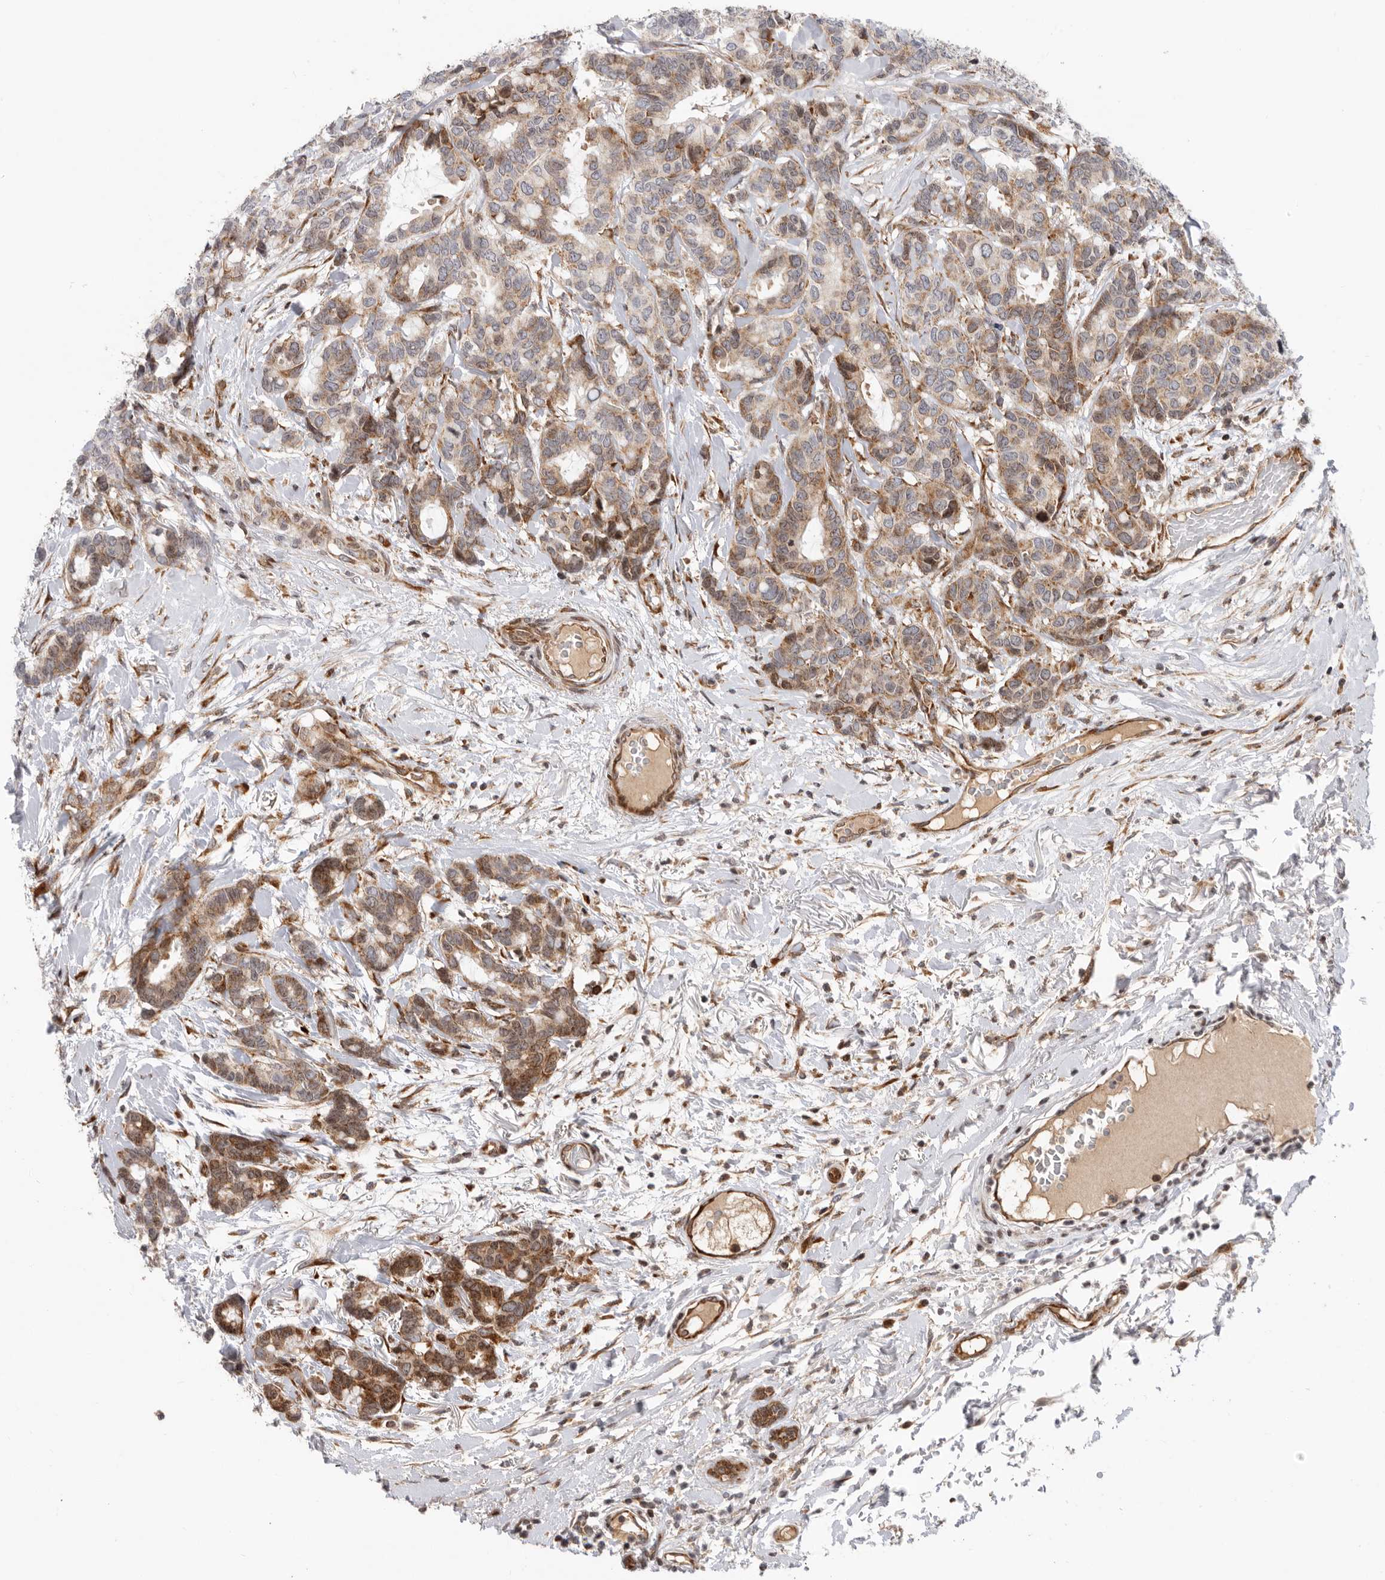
{"staining": {"intensity": "moderate", "quantity": "25%-75%", "location": "cytoplasmic/membranous"}, "tissue": "breast cancer", "cell_type": "Tumor cells", "image_type": "cancer", "snomed": [{"axis": "morphology", "description": "Duct carcinoma"}, {"axis": "topography", "description": "Breast"}], "caption": "Breast cancer stained for a protein exhibits moderate cytoplasmic/membranous positivity in tumor cells. (Brightfield microscopy of DAB IHC at high magnification).", "gene": "FZD3", "patient": {"sex": "female", "age": 87}}